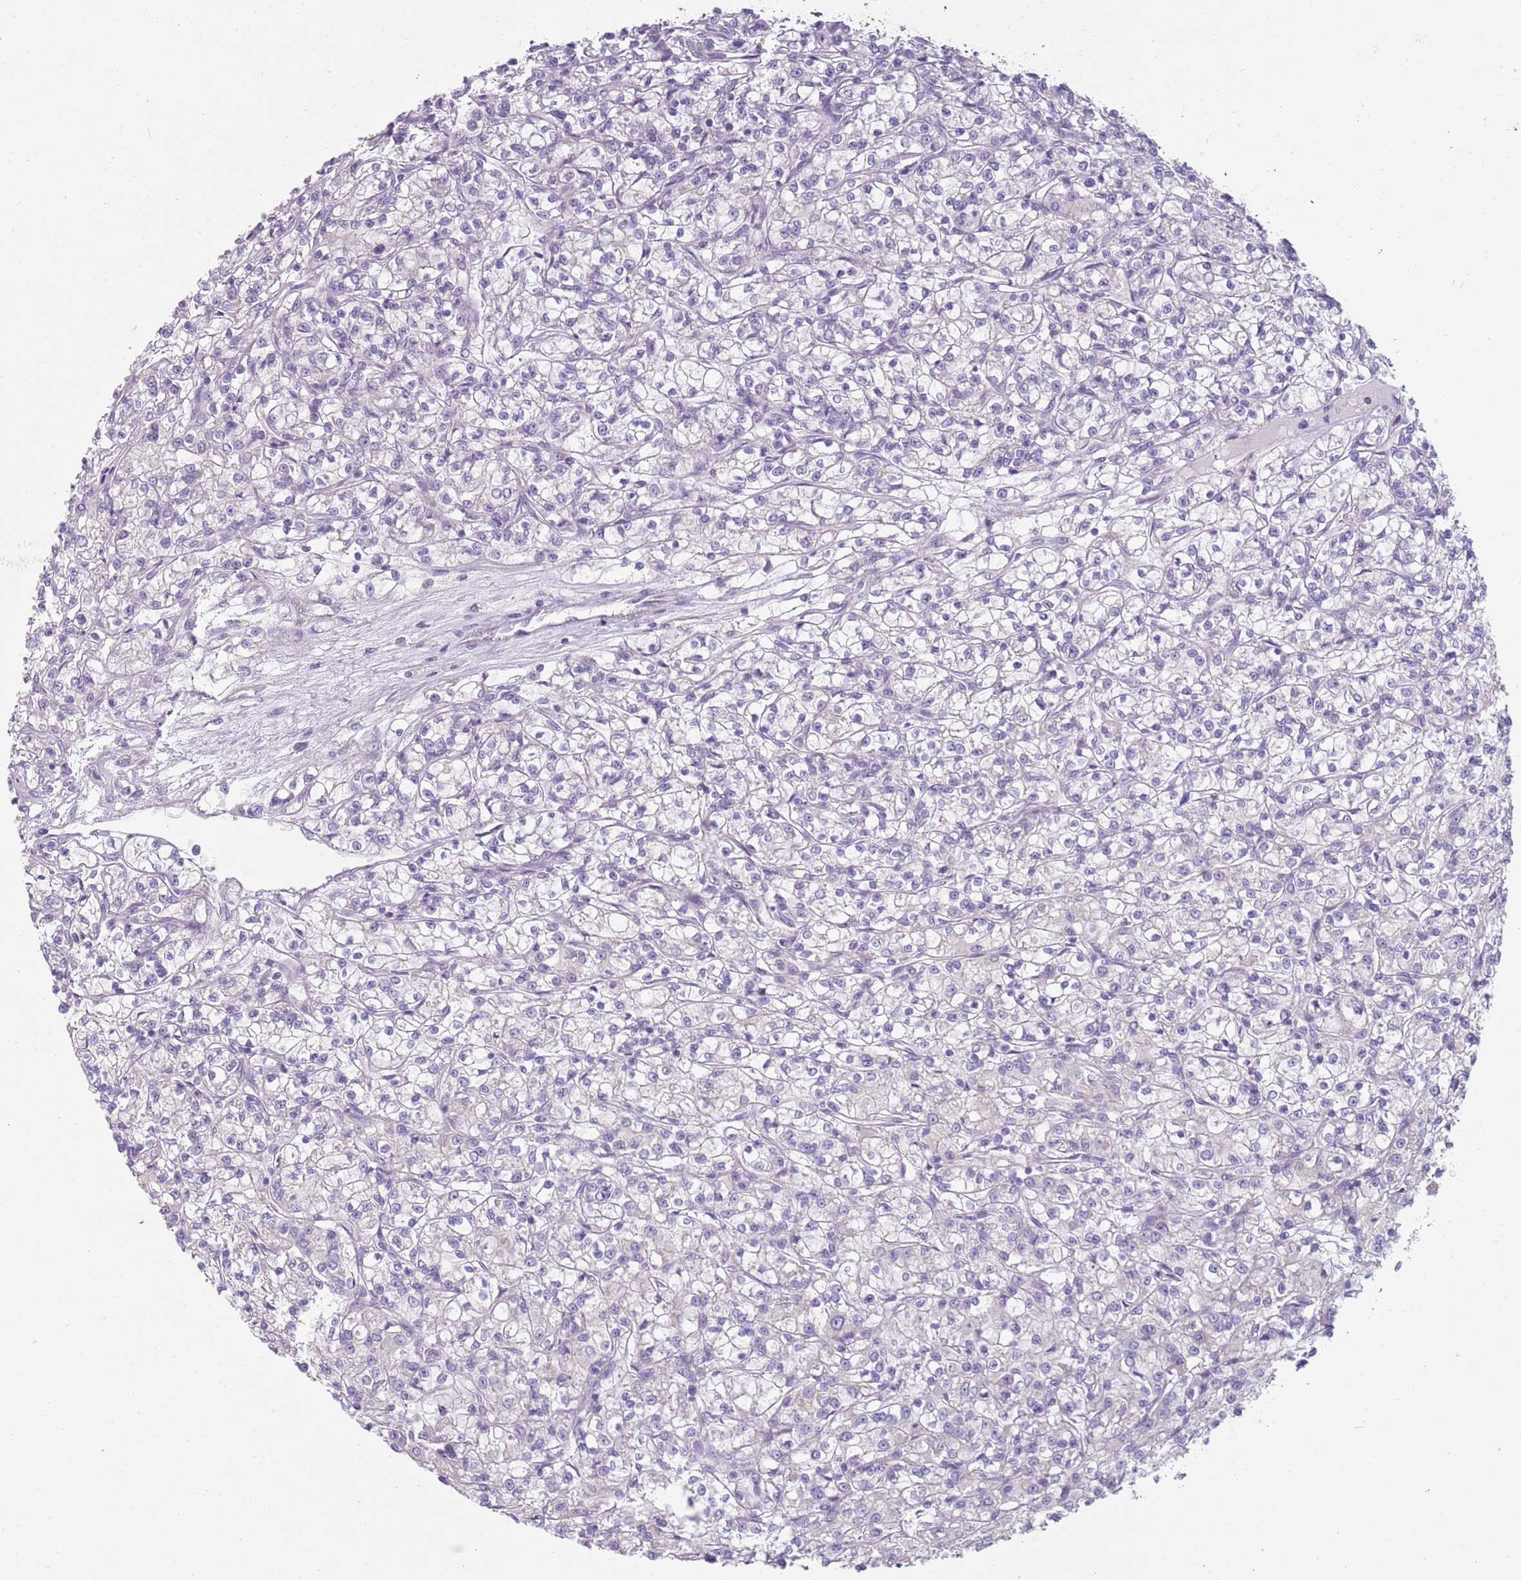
{"staining": {"intensity": "negative", "quantity": "none", "location": "none"}, "tissue": "renal cancer", "cell_type": "Tumor cells", "image_type": "cancer", "snomed": [{"axis": "morphology", "description": "Adenocarcinoma, NOS"}, {"axis": "topography", "description": "Kidney"}], "caption": "Immunohistochemistry (IHC) photomicrograph of neoplastic tissue: renal cancer (adenocarcinoma) stained with DAB exhibits no significant protein expression in tumor cells.", "gene": "ZNF583", "patient": {"sex": "female", "age": 59}}